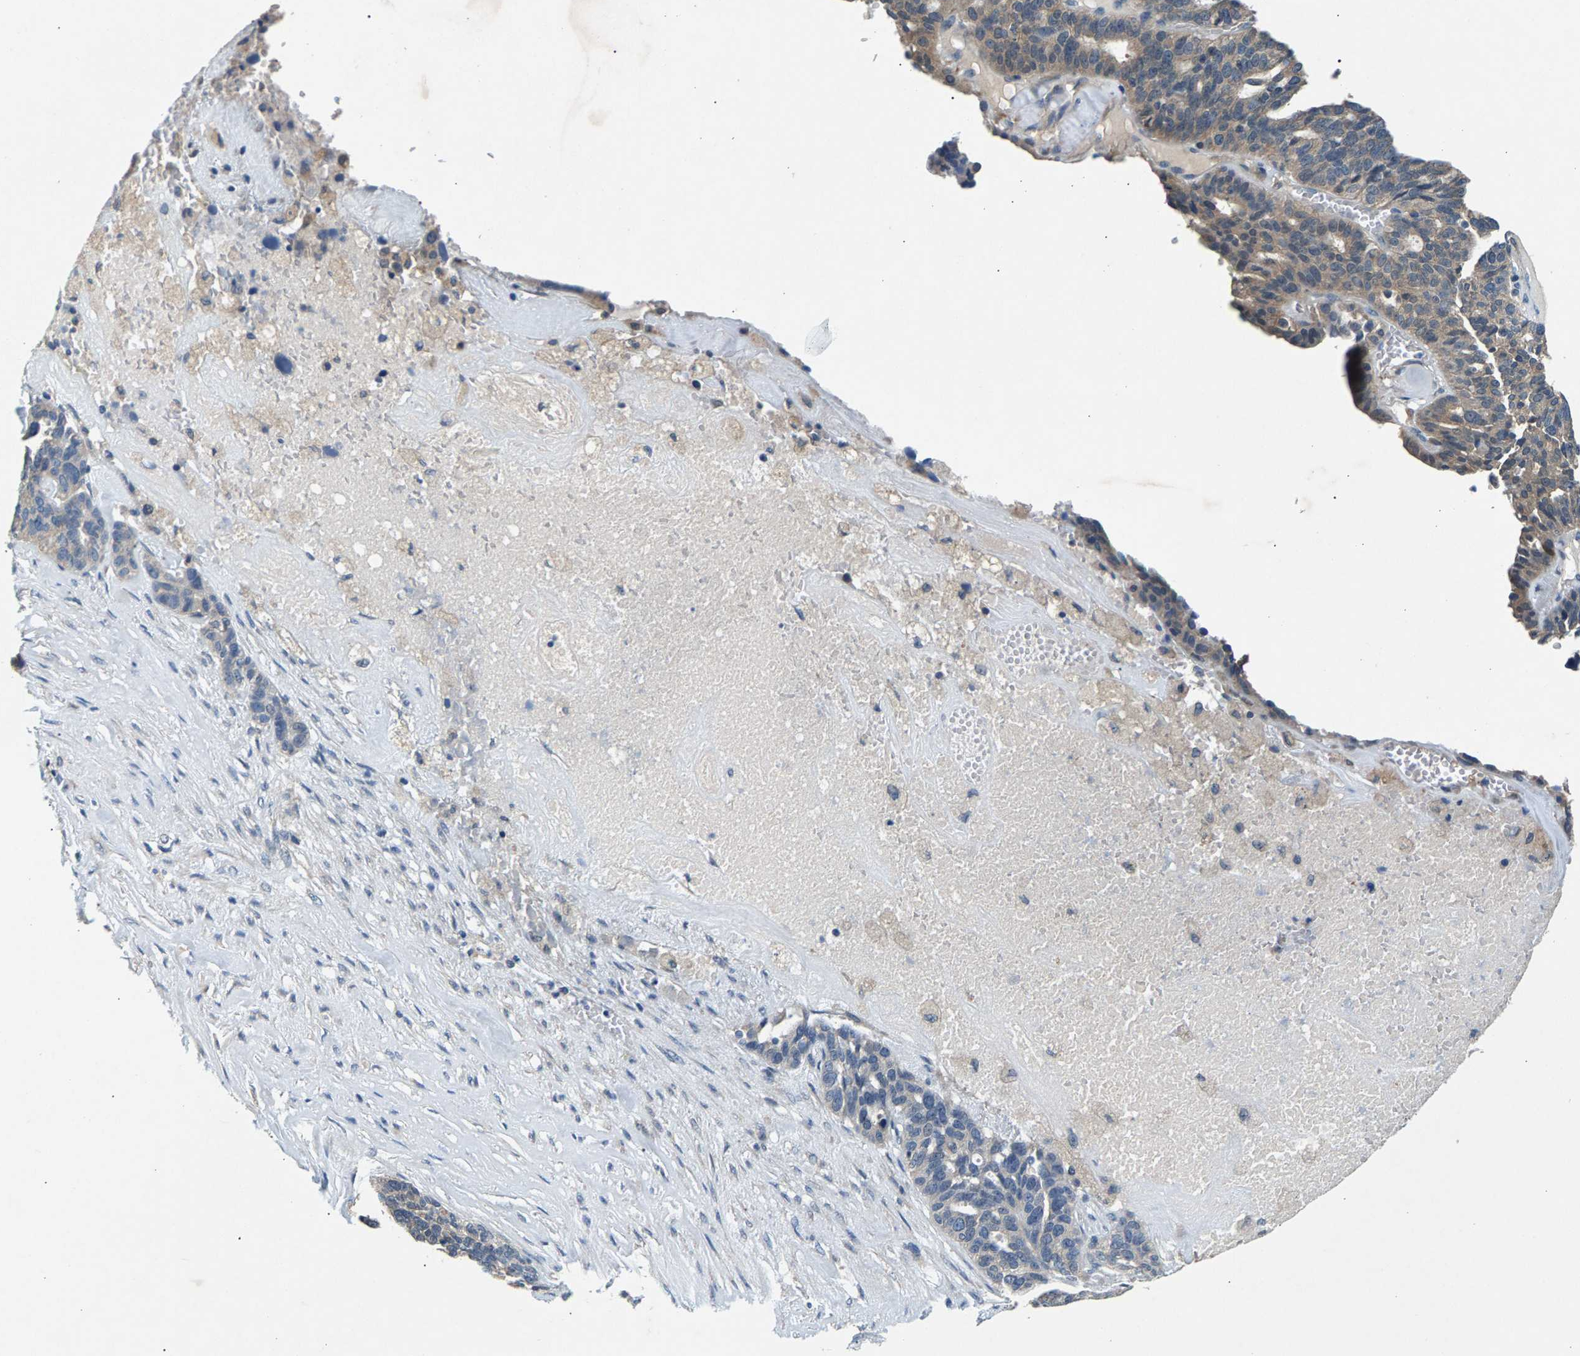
{"staining": {"intensity": "weak", "quantity": "<25%", "location": "cytoplasmic/membranous"}, "tissue": "ovarian cancer", "cell_type": "Tumor cells", "image_type": "cancer", "snomed": [{"axis": "morphology", "description": "Cystadenocarcinoma, serous, NOS"}, {"axis": "topography", "description": "Ovary"}], "caption": "IHC of ovarian cancer reveals no staining in tumor cells. (DAB (3,3'-diaminobenzidine) immunohistochemistry (IHC) visualized using brightfield microscopy, high magnification).", "gene": "NT5C", "patient": {"sex": "female", "age": 59}}